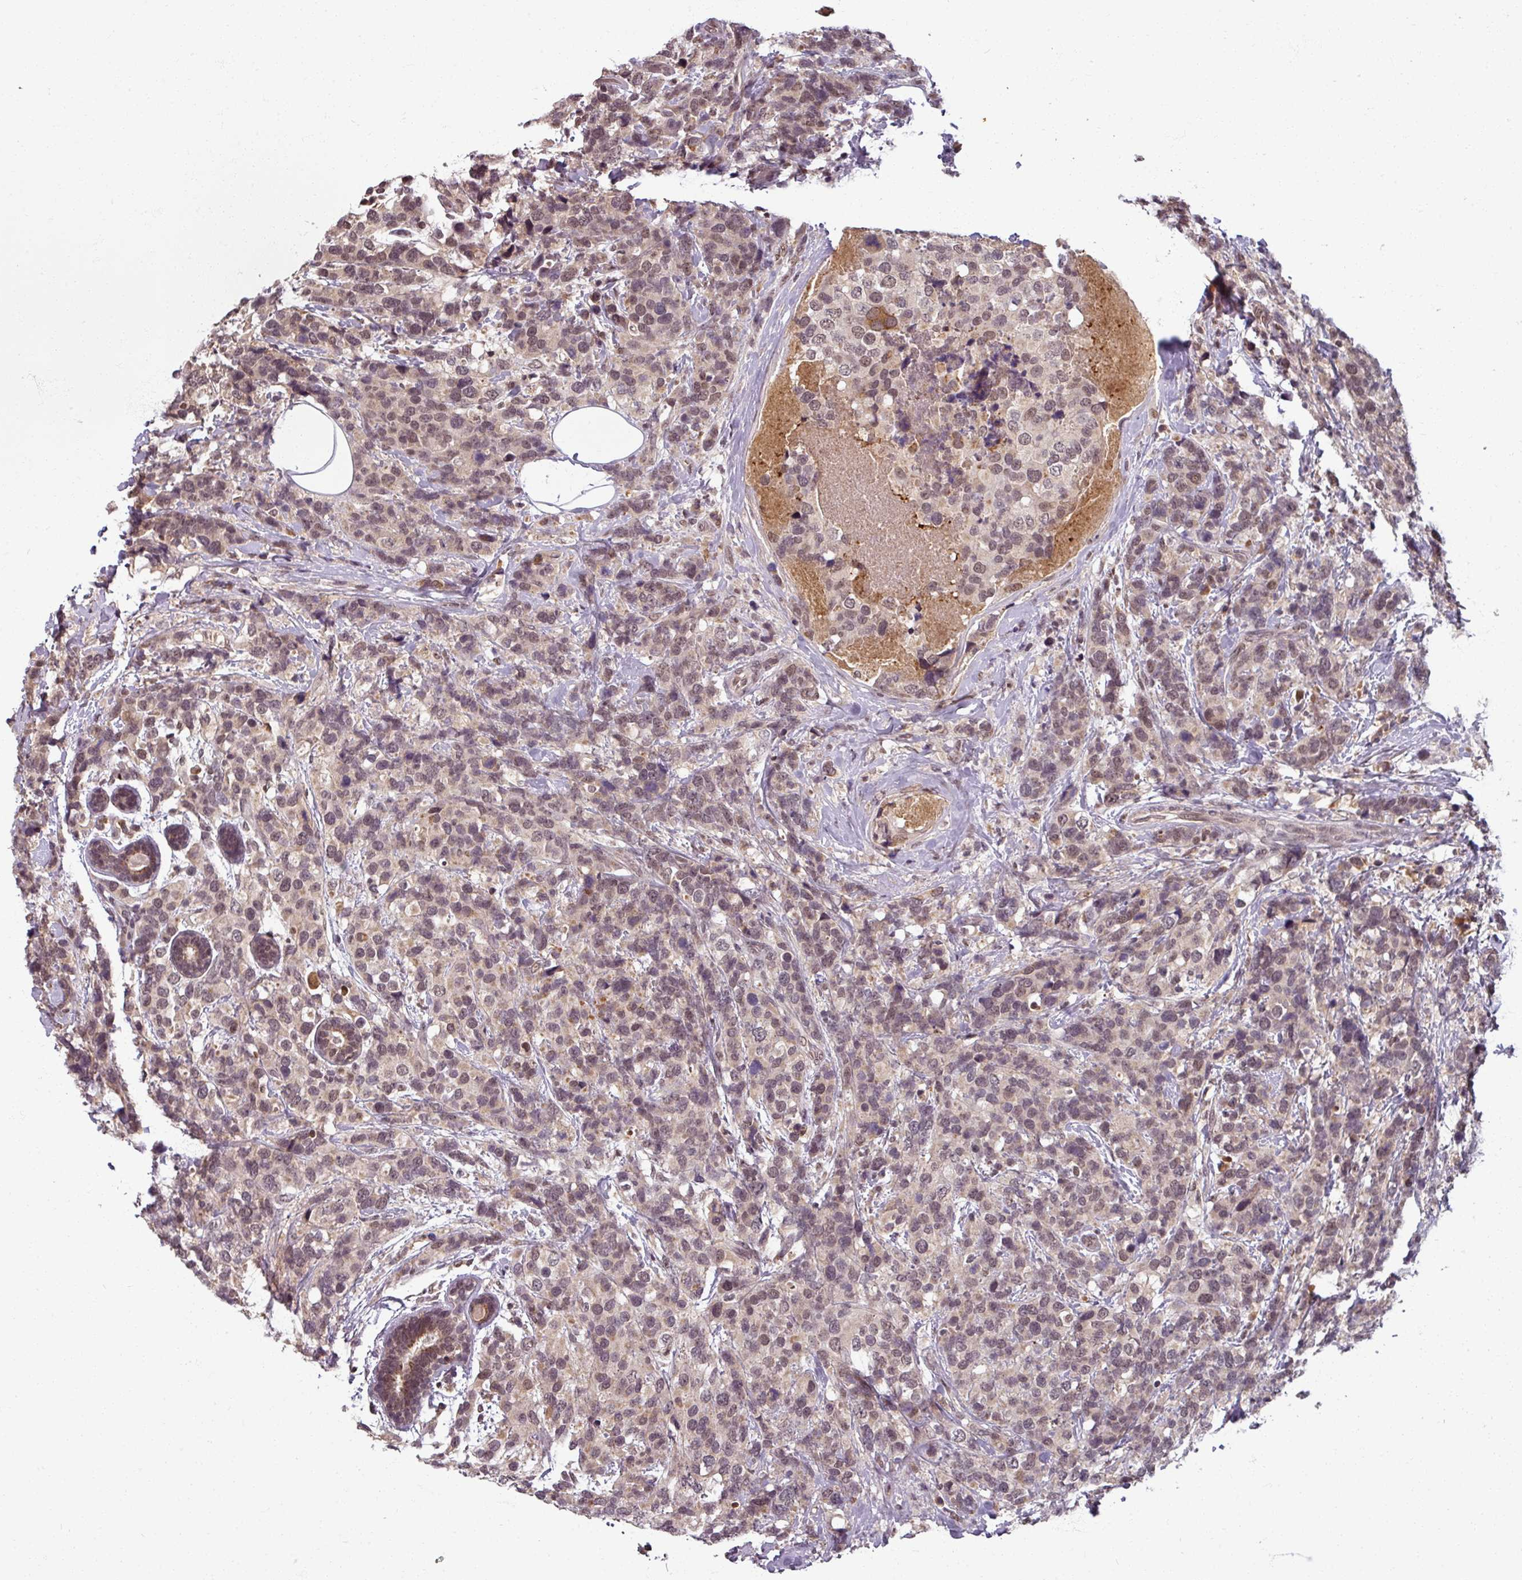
{"staining": {"intensity": "weak", "quantity": "25%-75%", "location": "nuclear"}, "tissue": "breast cancer", "cell_type": "Tumor cells", "image_type": "cancer", "snomed": [{"axis": "morphology", "description": "Lobular carcinoma"}, {"axis": "topography", "description": "Breast"}], "caption": "Weak nuclear positivity for a protein is identified in about 25%-75% of tumor cells of lobular carcinoma (breast) using immunohistochemistry (IHC).", "gene": "POLR2G", "patient": {"sex": "female", "age": 59}}